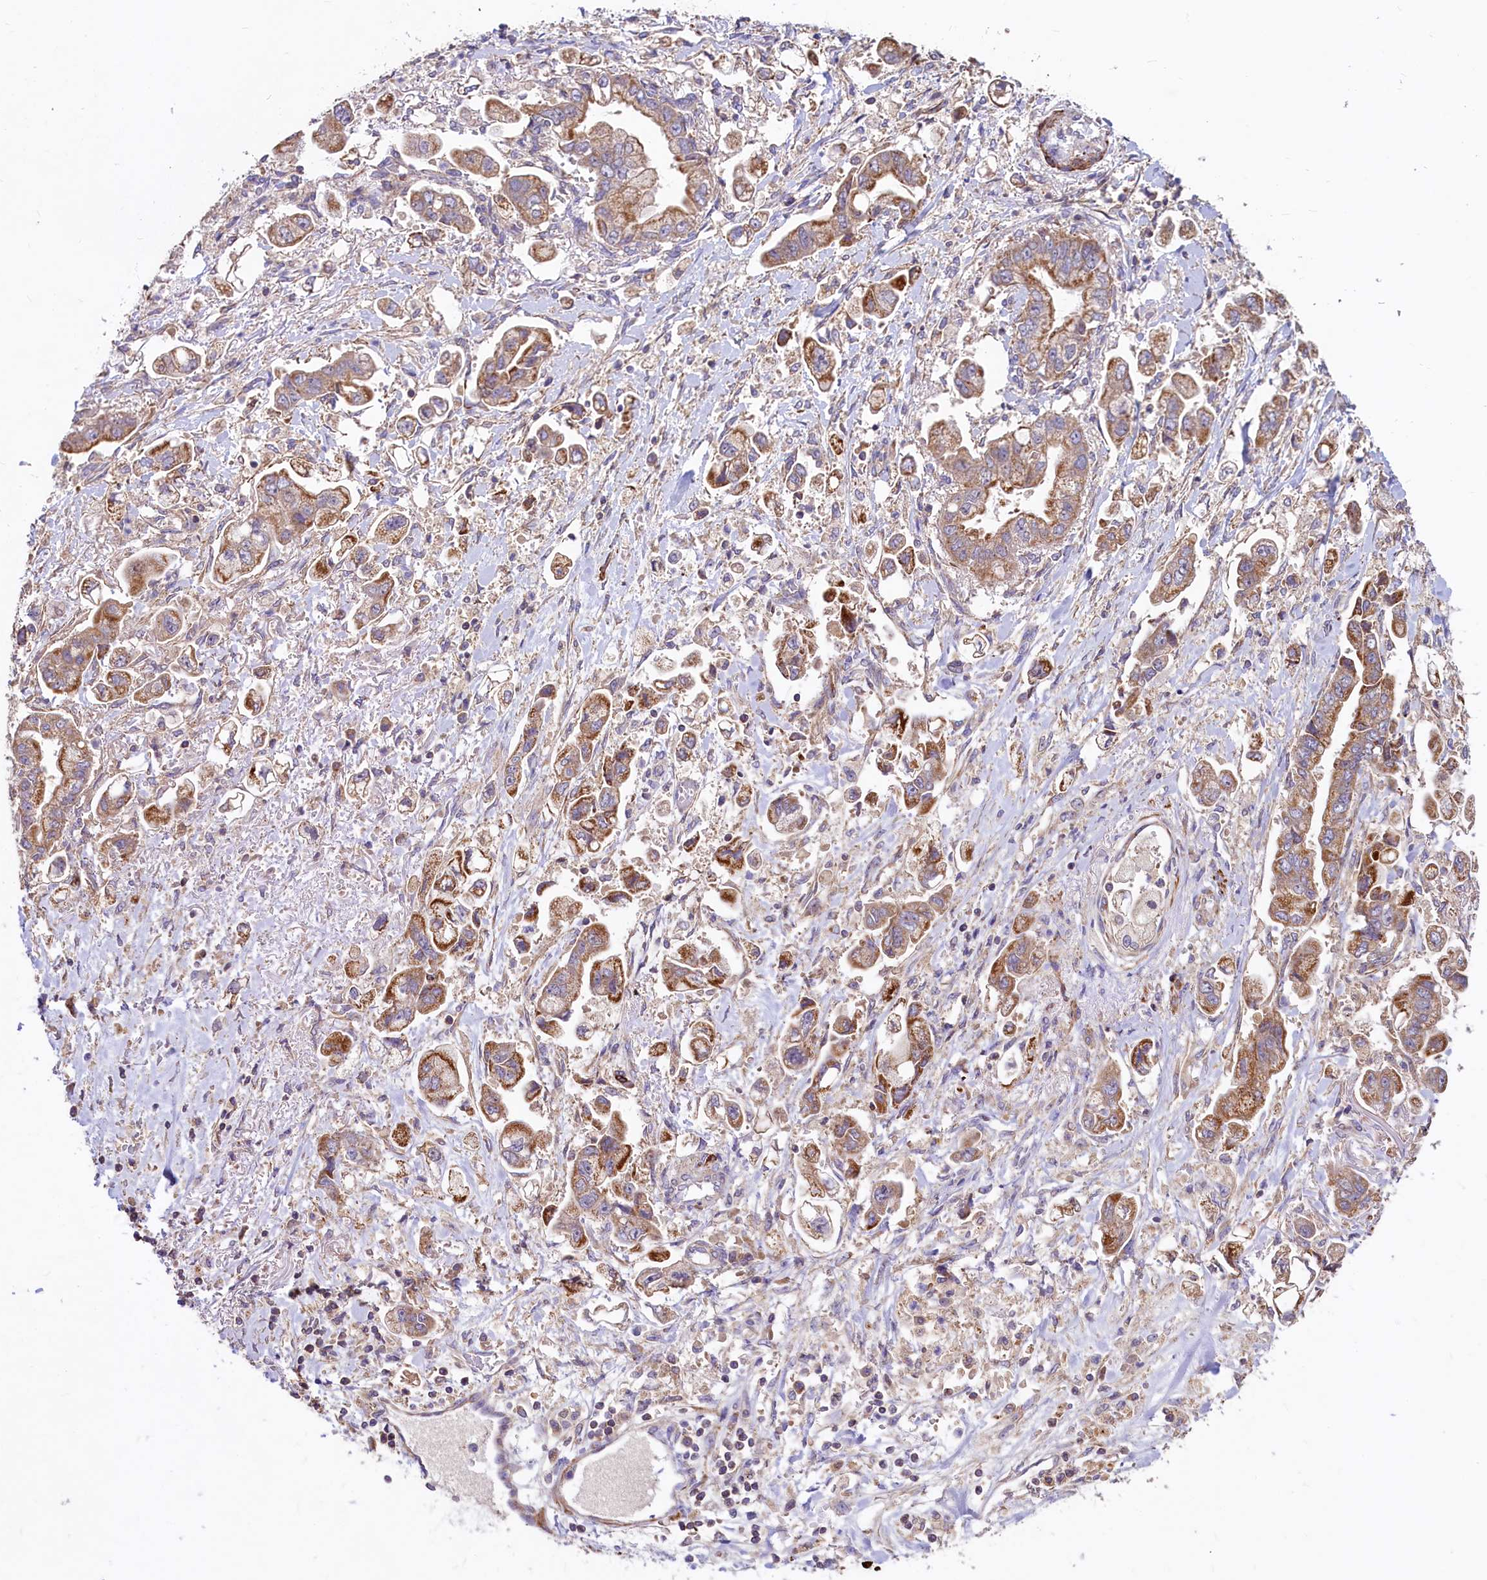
{"staining": {"intensity": "moderate", "quantity": ">75%", "location": "cytoplasmic/membranous"}, "tissue": "stomach cancer", "cell_type": "Tumor cells", "image_type": "cancer", "snomed": [{"axis": "morphology", "description": "Adenocarcinoma, NOS"}, {"axis": "topography", "description": "Stomach"}], "caption": "High-magnification brightfield microscopy of stomach cancer stained with DAB (3,3'-diaminobenzidine) (brown) and counterstained with hematoxylin (blue). tumor cells exhibit moderate cytoplasmic/membranous expression is present in about>75% of cells.", "gene": "CIAO3", "patient": {"sex": "male", "age": 62}}